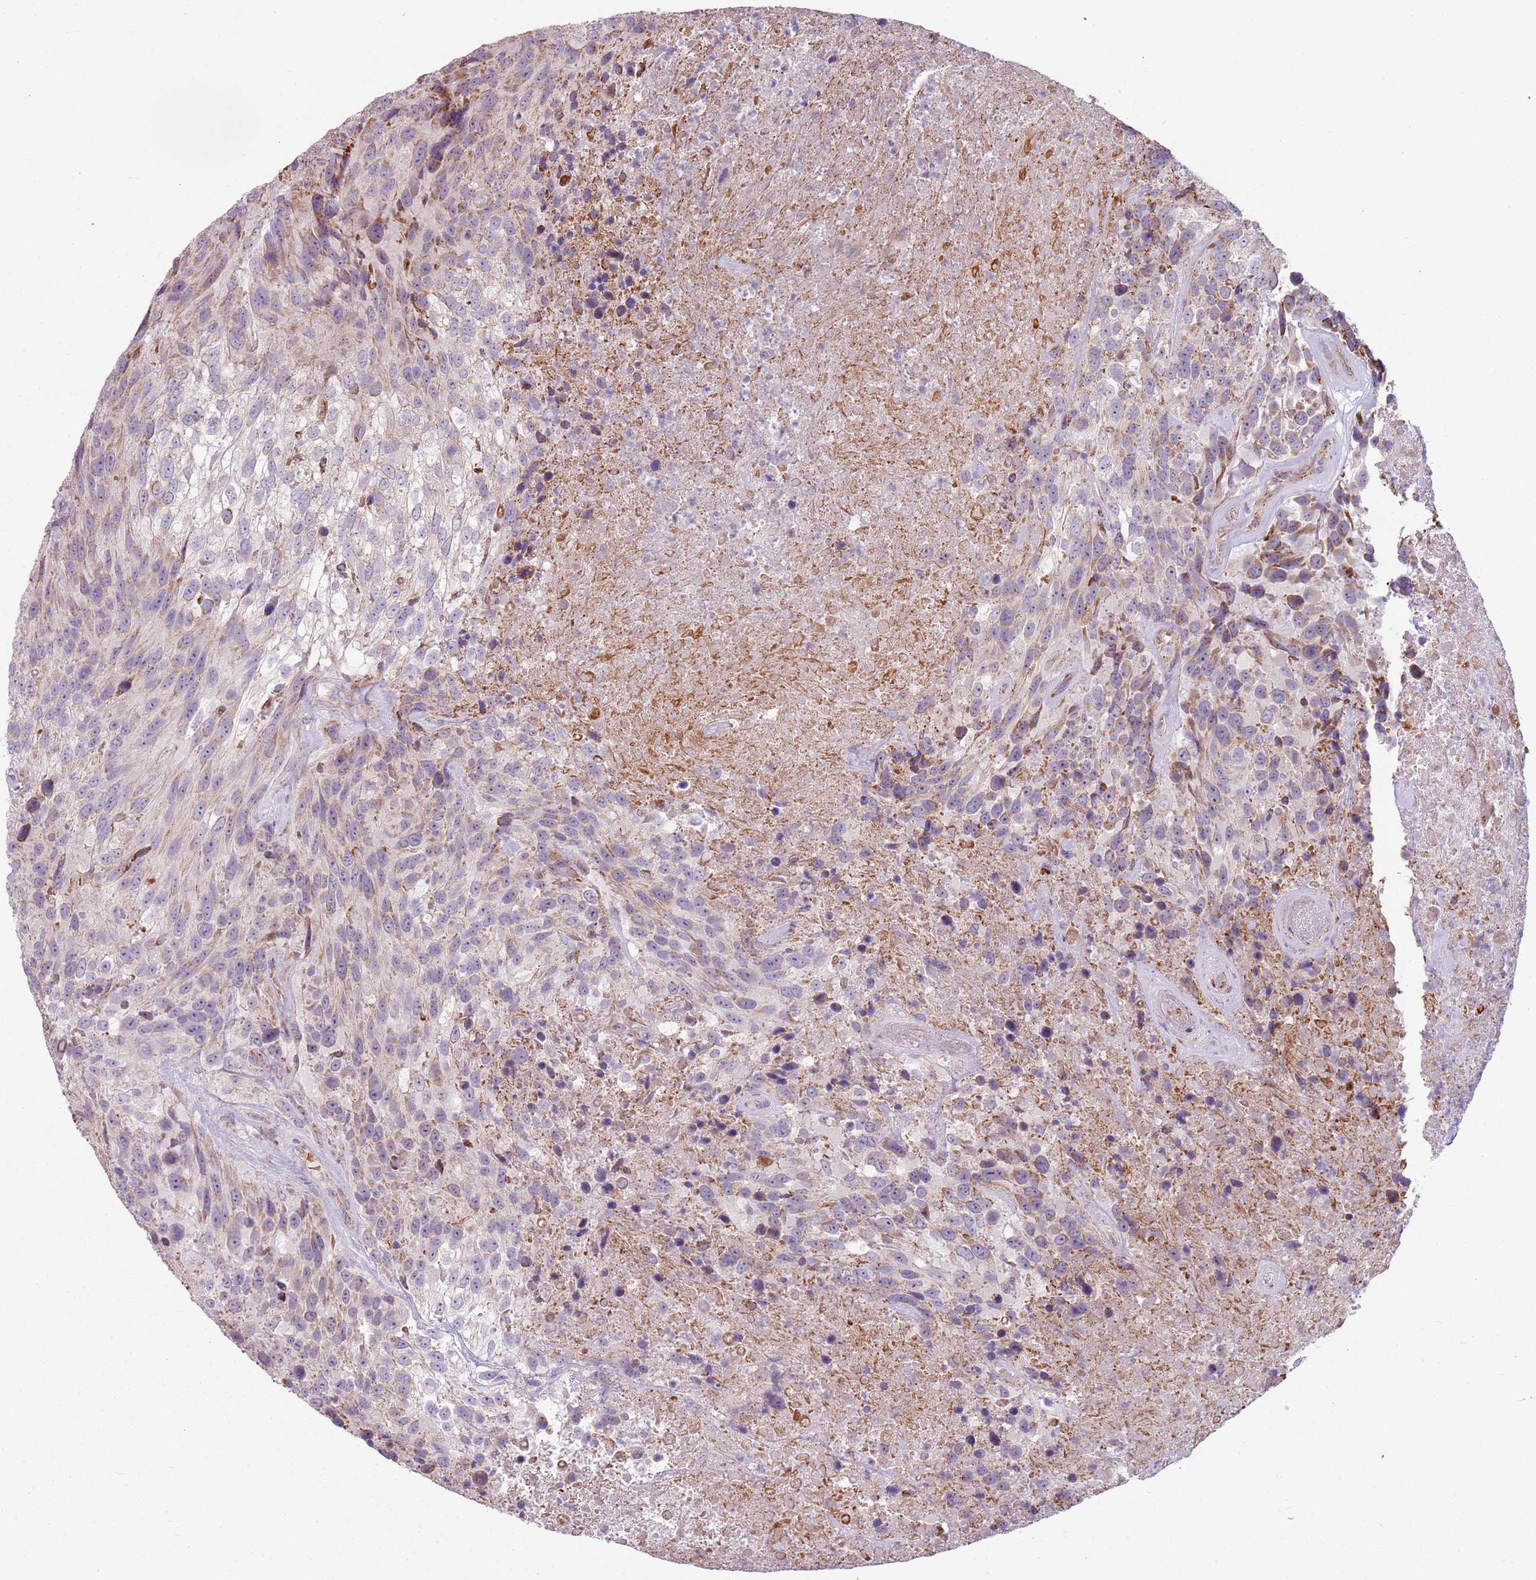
{"staining": {"intensity": "moderate", "quantity": "25%-75%", "location": "cytoplasmic/membranous"}, "tissue": "urothelial cancer", "cell_type": "Tumor cells", "image_type": "cancer", "snomed": [{"axis": "morphology", "description": "Urothelial carcinoma, High grade"}, {"axis": "topography", "description": "Urinary bladder"}], "caption": "Urothelial carcinoma (high-grade) was stained to show a protein in brown. There is medium levels of moderate cytoplasmic/membranous expression in about 25%-75% of tumor cells.", "gene": "ZNF530", "patient": {"sex": "female", "age": 70}}